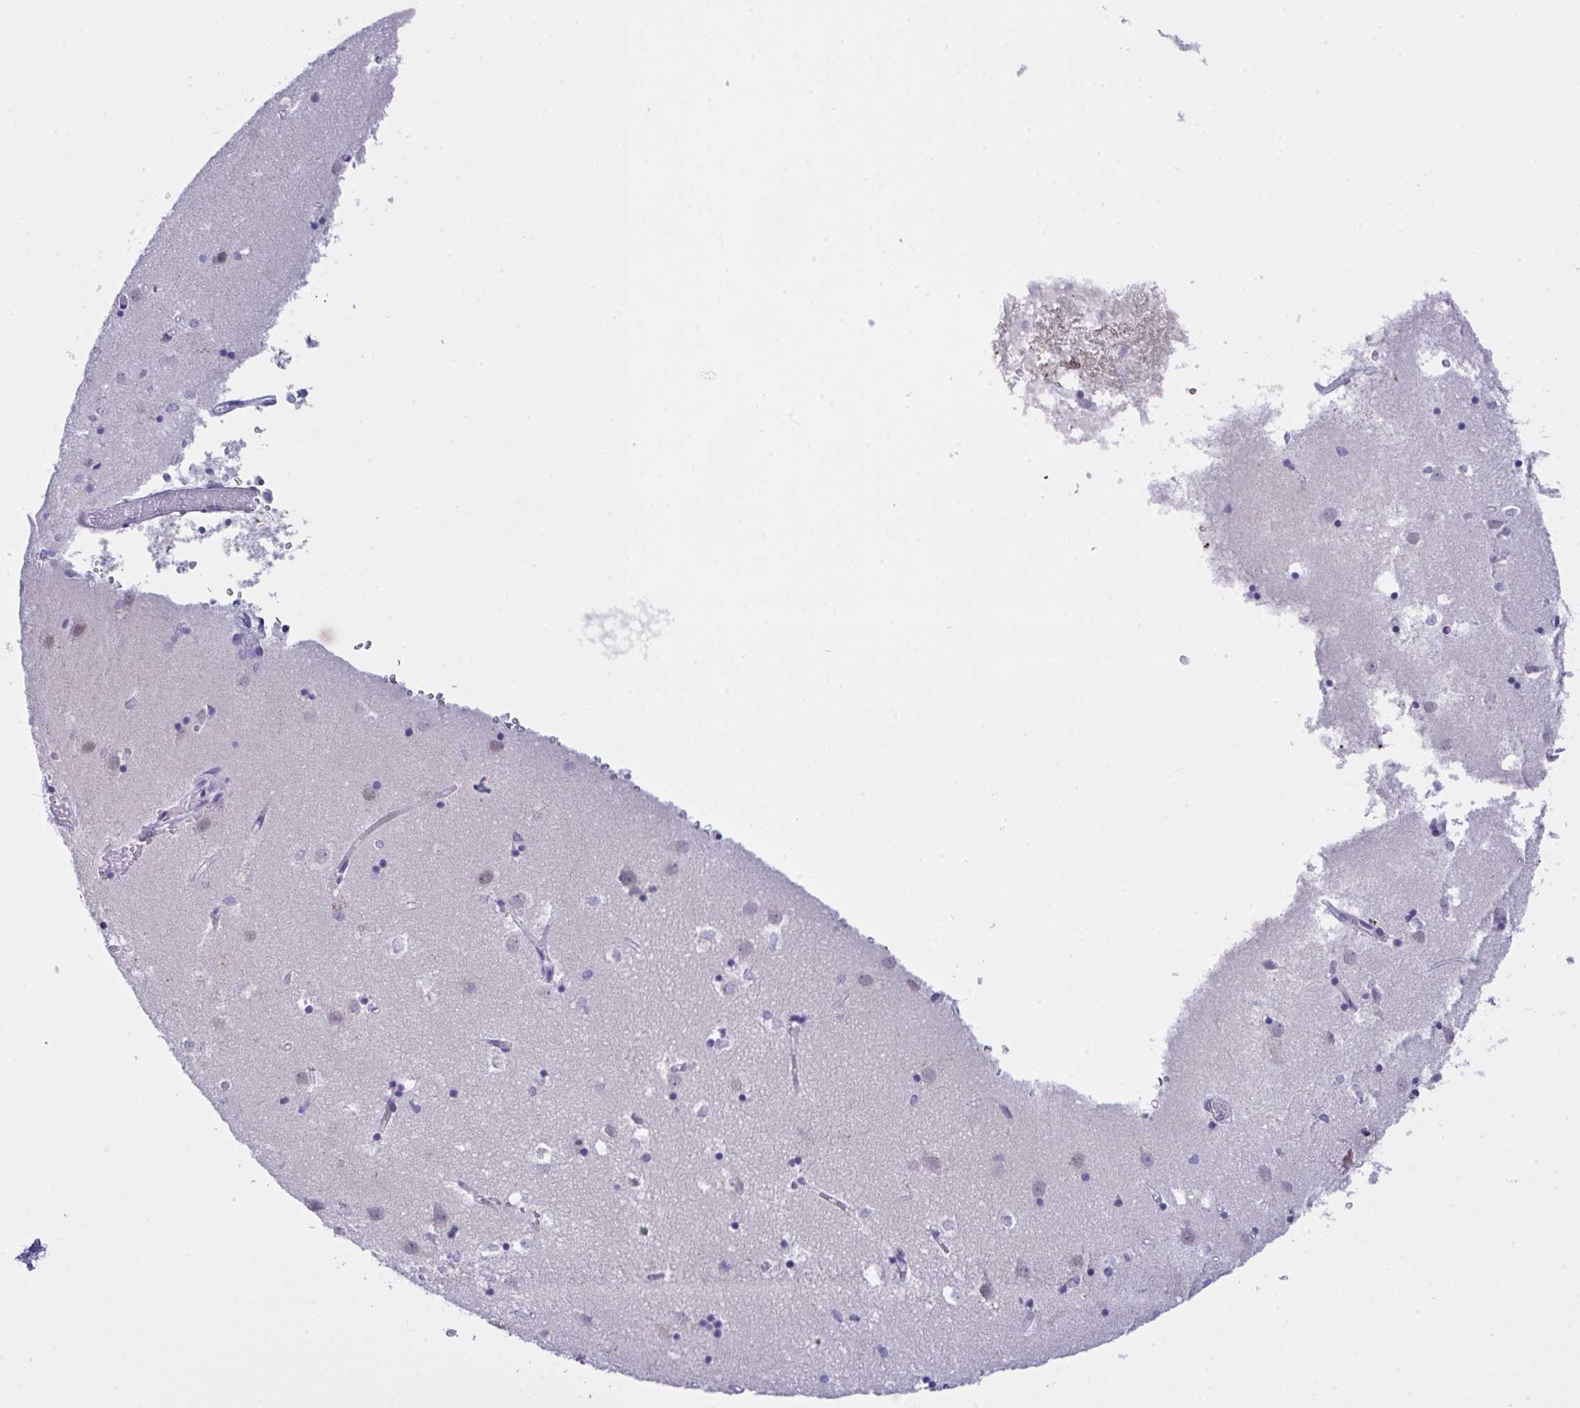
{"staining": {"intensity": "negative", "quantity": "none", "location": "none"}, "tissue": "caudate", "cell_type": "Glial cells", "image_type": "normal", "snomed": [{"axis": "morphology", "description": "Normal tissue, NOS"}, {"axis": "topography", "description": "Lateral ventricle wall"}], "caption": "Immunohistochemistry (IHC) image of normal human caudate stained for a protein (brown), which displays no staining in glial cells.", "gene": "FBXL22", "patient": {"sex": "male", "age": 70}}